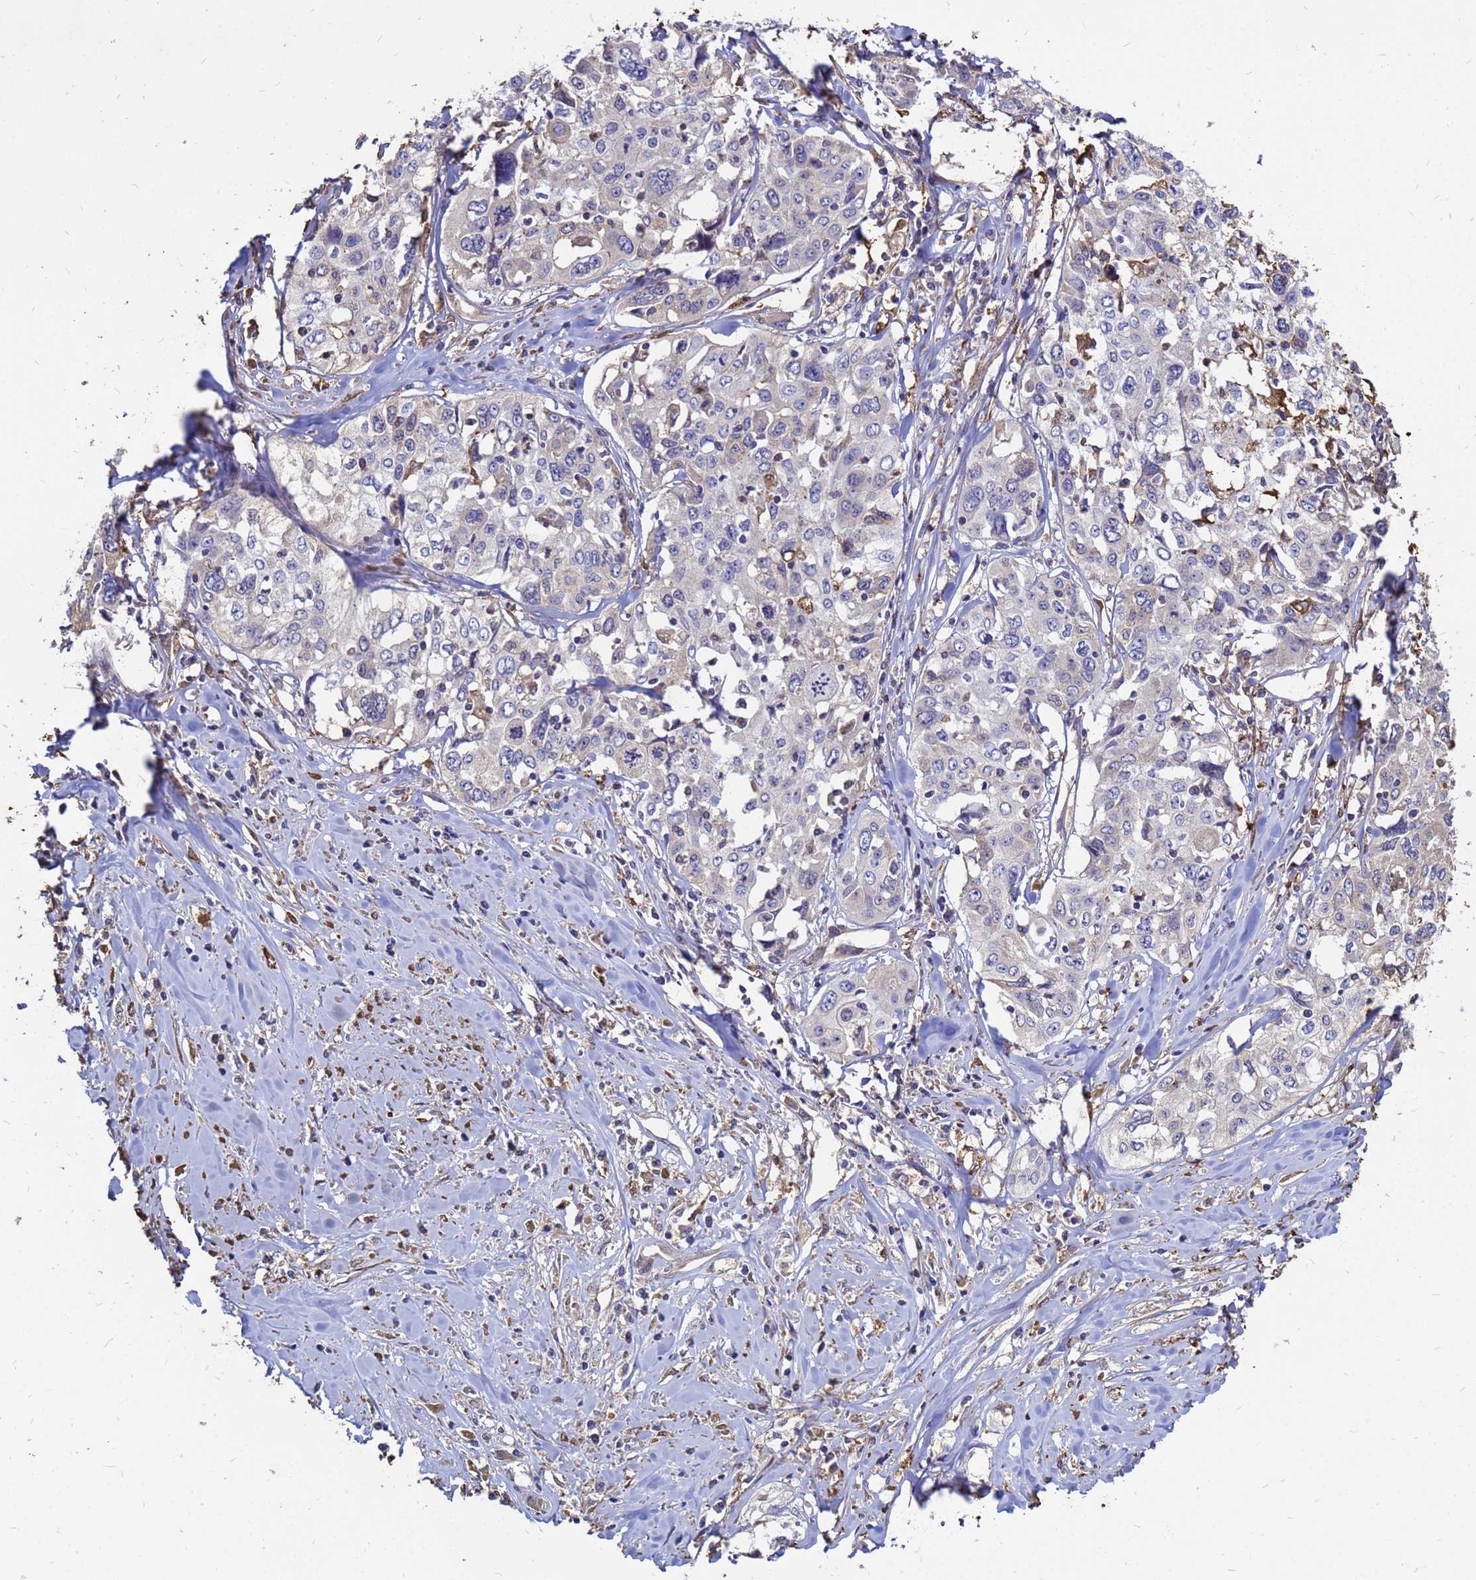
{"staining": {"intensity": "negative", "quantity": "none", "location": "none"}, "tissue": "cervical cancer", "cell_type": "Tumor cells", "image_type": "cancer", "snomed": [{"axis": "morphology", "description": "Squamous cell carcinoma, NOS"}, {"axis": "topography", "description": "Cervix"}], "caption": "Histopathology image shows no significant protein expression in tumor cells of cervical cancer. (Immunohistochemistry (ihc), brightfield microscopy, high magnification).", "gene": "MOB2", "patient": {"sex": "female", "age": 31}}